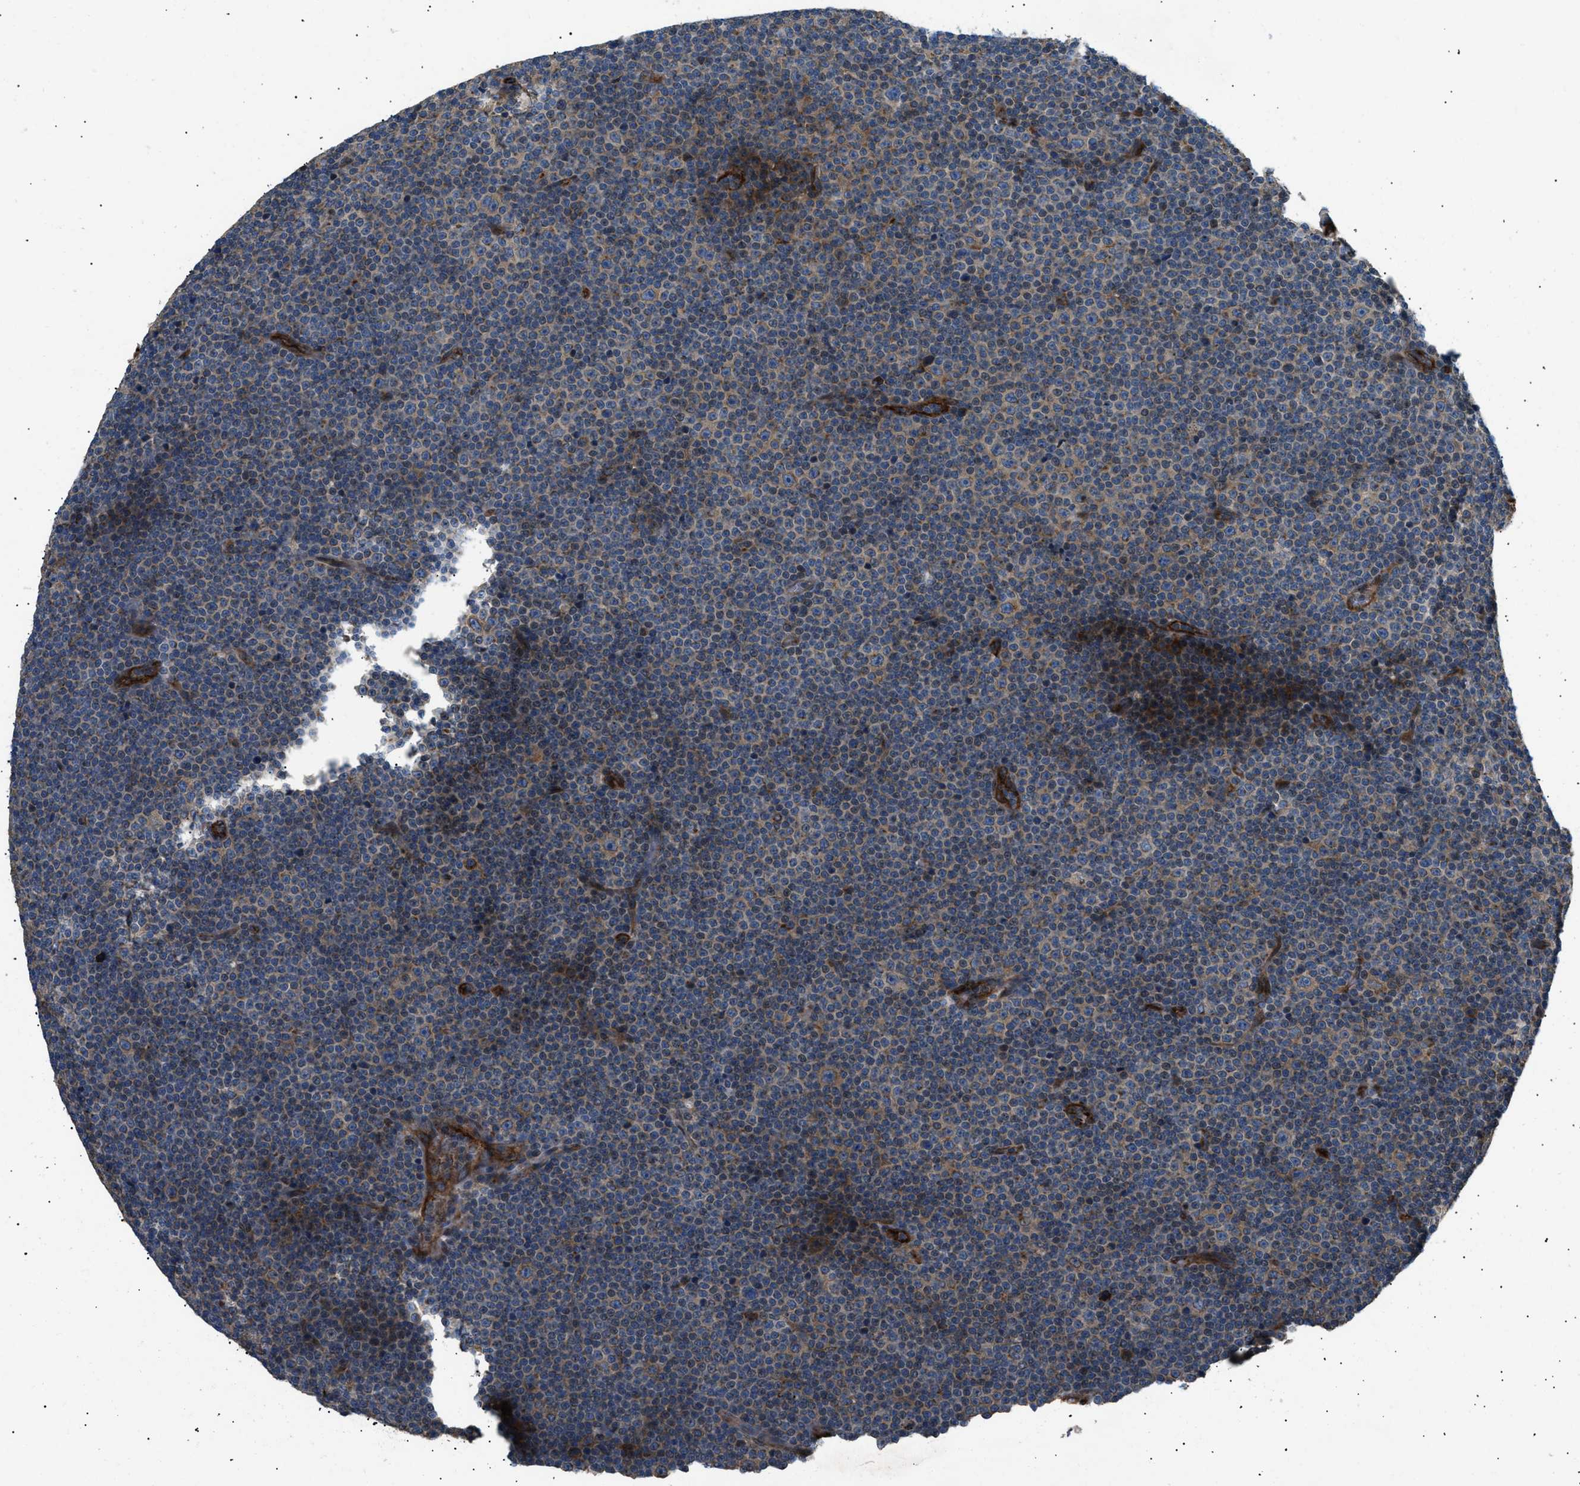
{"staining": {"intensity": "moderate", "quantity": ">75%", "location": "cytoplasmic/membranous"}, "tissue": "lymphoma", "cell_type": "Tumor cells", "image_type": "cancer", "snomed": [{"axis": "morphology", "description": "Malignant lymphoma, non-Hodgkin's type, Low grade"}, {"axis": "topography", "description": "Lymph node"}], "caption": "Immunohistochemistry (IHC) (DAB) staining of human lymphoma shows moderate cytoplasmic/membranous protein expression in about >75% of tumor cells.", "gene": "LYSMD3", "patient": {"sex": "female", "age": 67}}